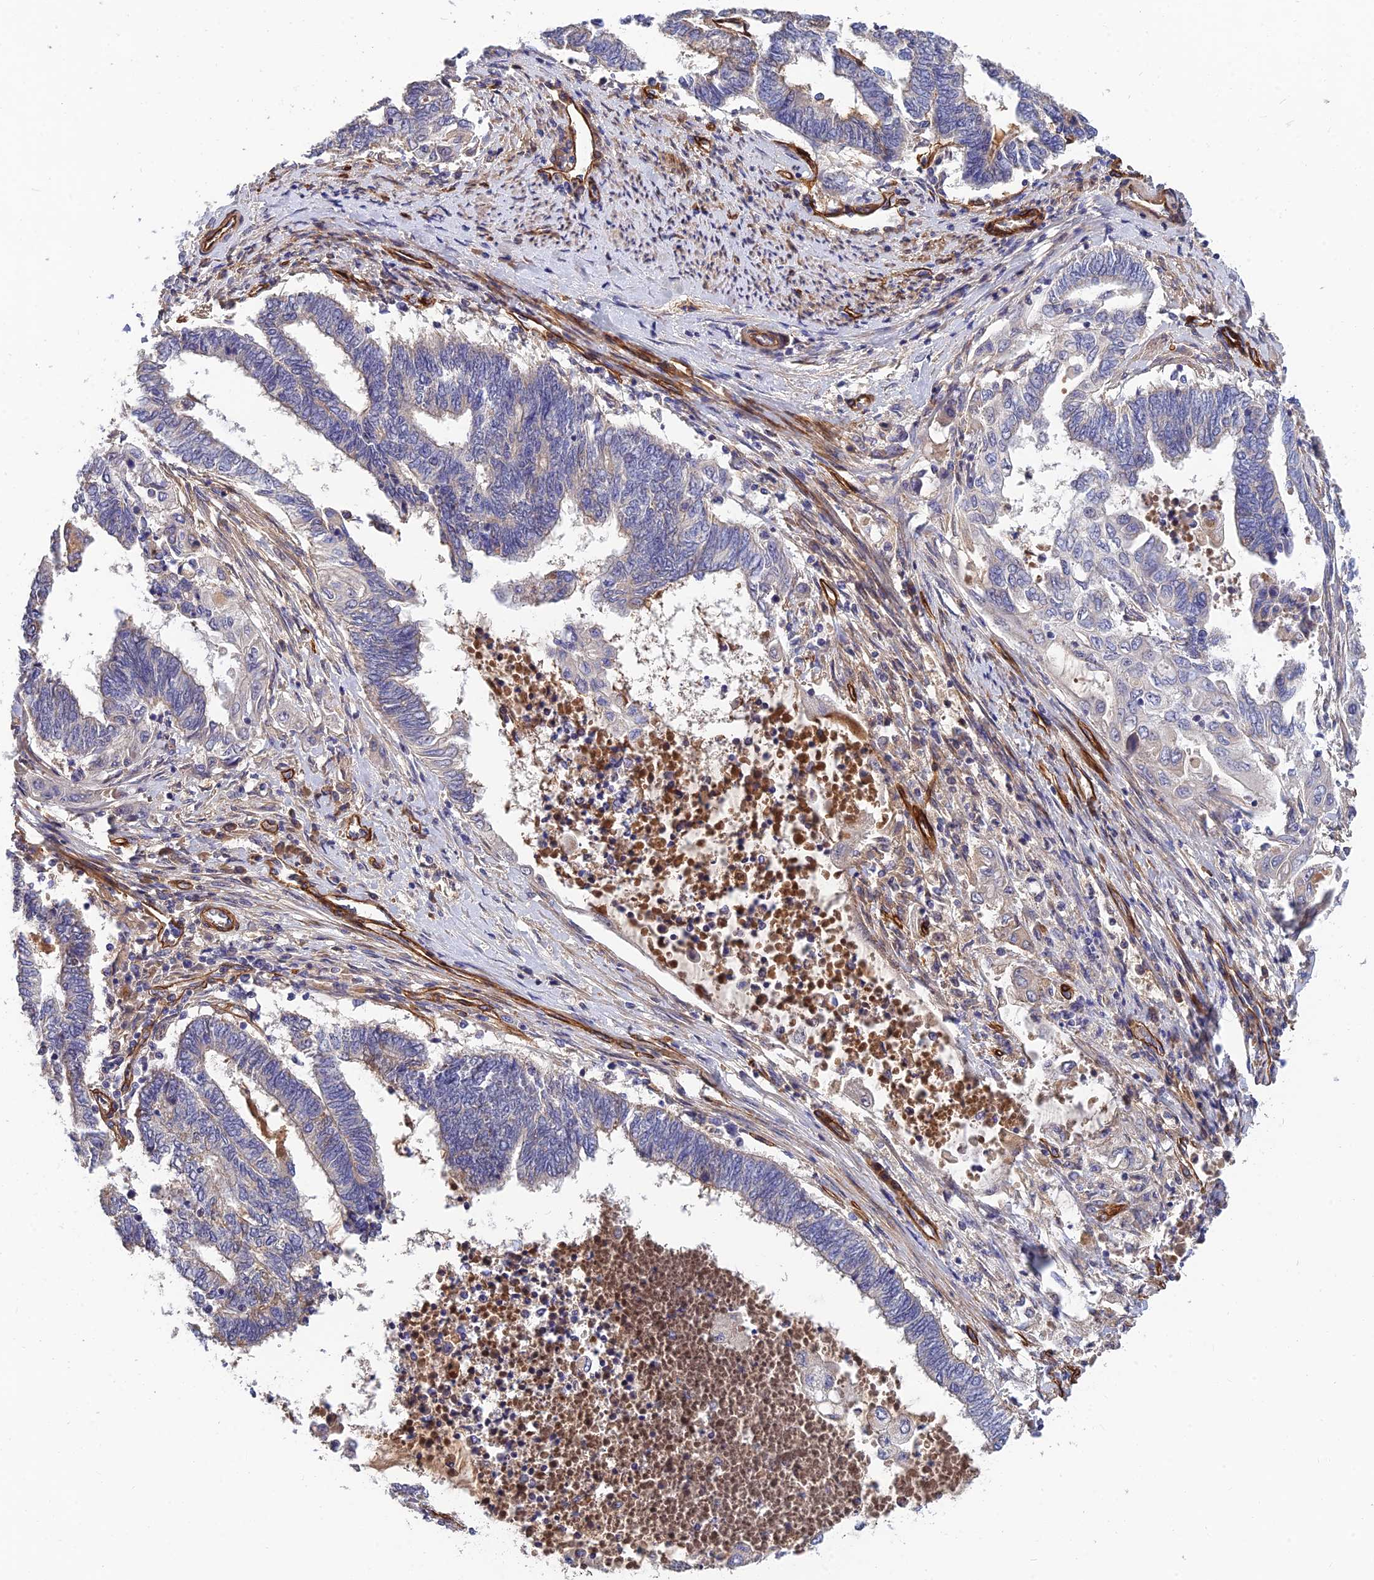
{"staining": {"intensity": "negative", "quantity": "none", "location": "none"}, "tissue": "endometrial cancer", "cell_type": "Tumor cells", "image_type": "cancer", "snomed": [{"axis": "morphology", "description": "Adenocarcinoma, NOS"}, {"axis": "topography", "description": "Uterus"}, {"axis": "topography", "description": "Endometrium"}], "caption": "There is no significant expression in tumor cells of endometrial cancer. (DAB immunohistochemistry (IHC) with hematoxylin counter stain).", "gene": "MRPL35", "patient": {"sex": "female", "age": 70}}